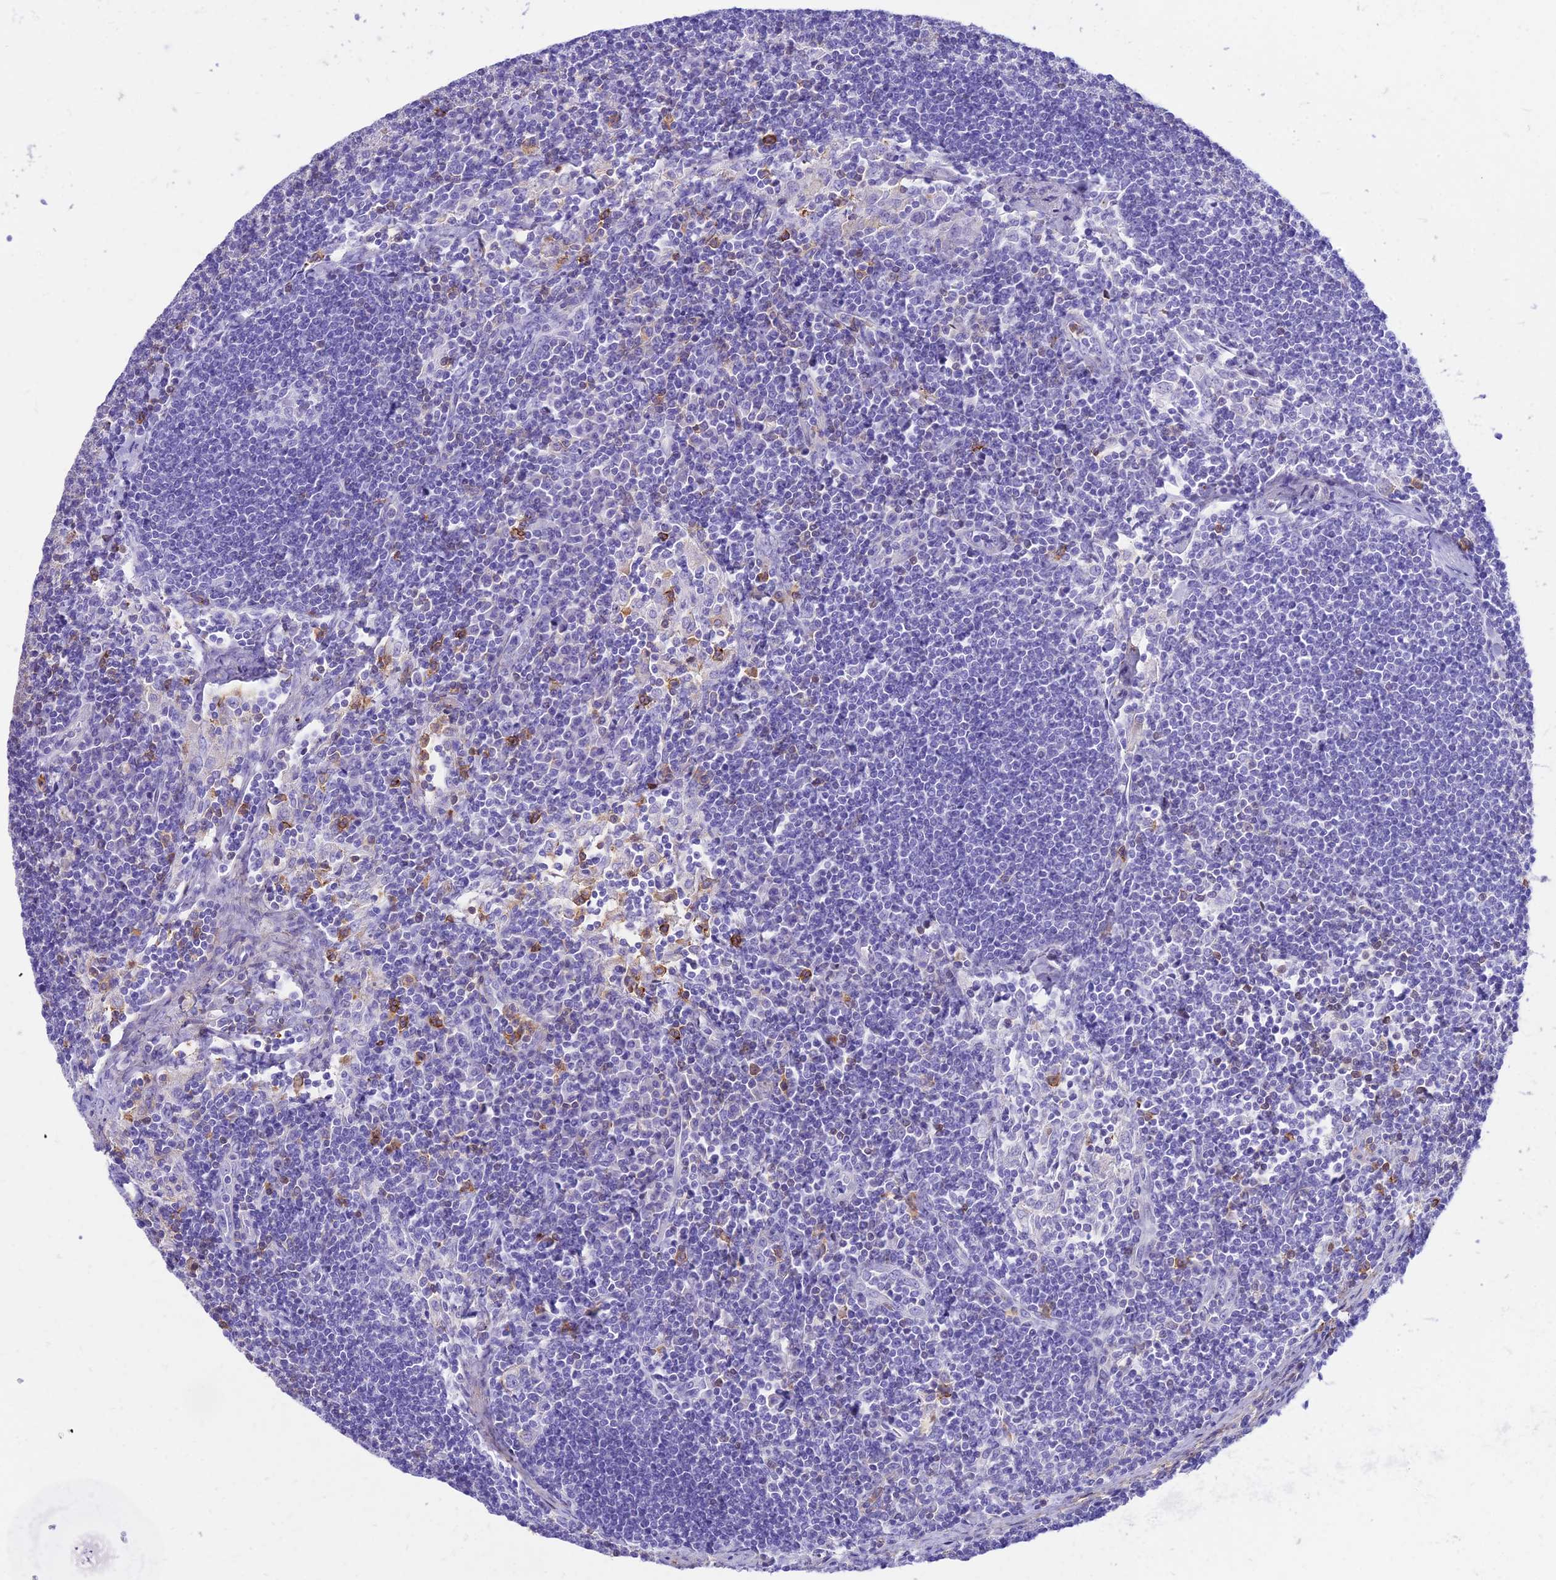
{"staining": {"intensity": "negative", "quantity": "none", "location": "none"}, "tissue": "lymph node", "cell_type": "Germinal center cells", "image_type": "normal", "snomed": [{"axis": "morphology", "description": "Normal tissue, NOS"}, {"axis": "topography", "description": "Lymph node"}], "caption": "Immunohistochemistry of benign lymph node exhibits no positivity in germinal center cells.", "gene": "SREK1IP1", "patient": {"sex": "male", "age": 24}}